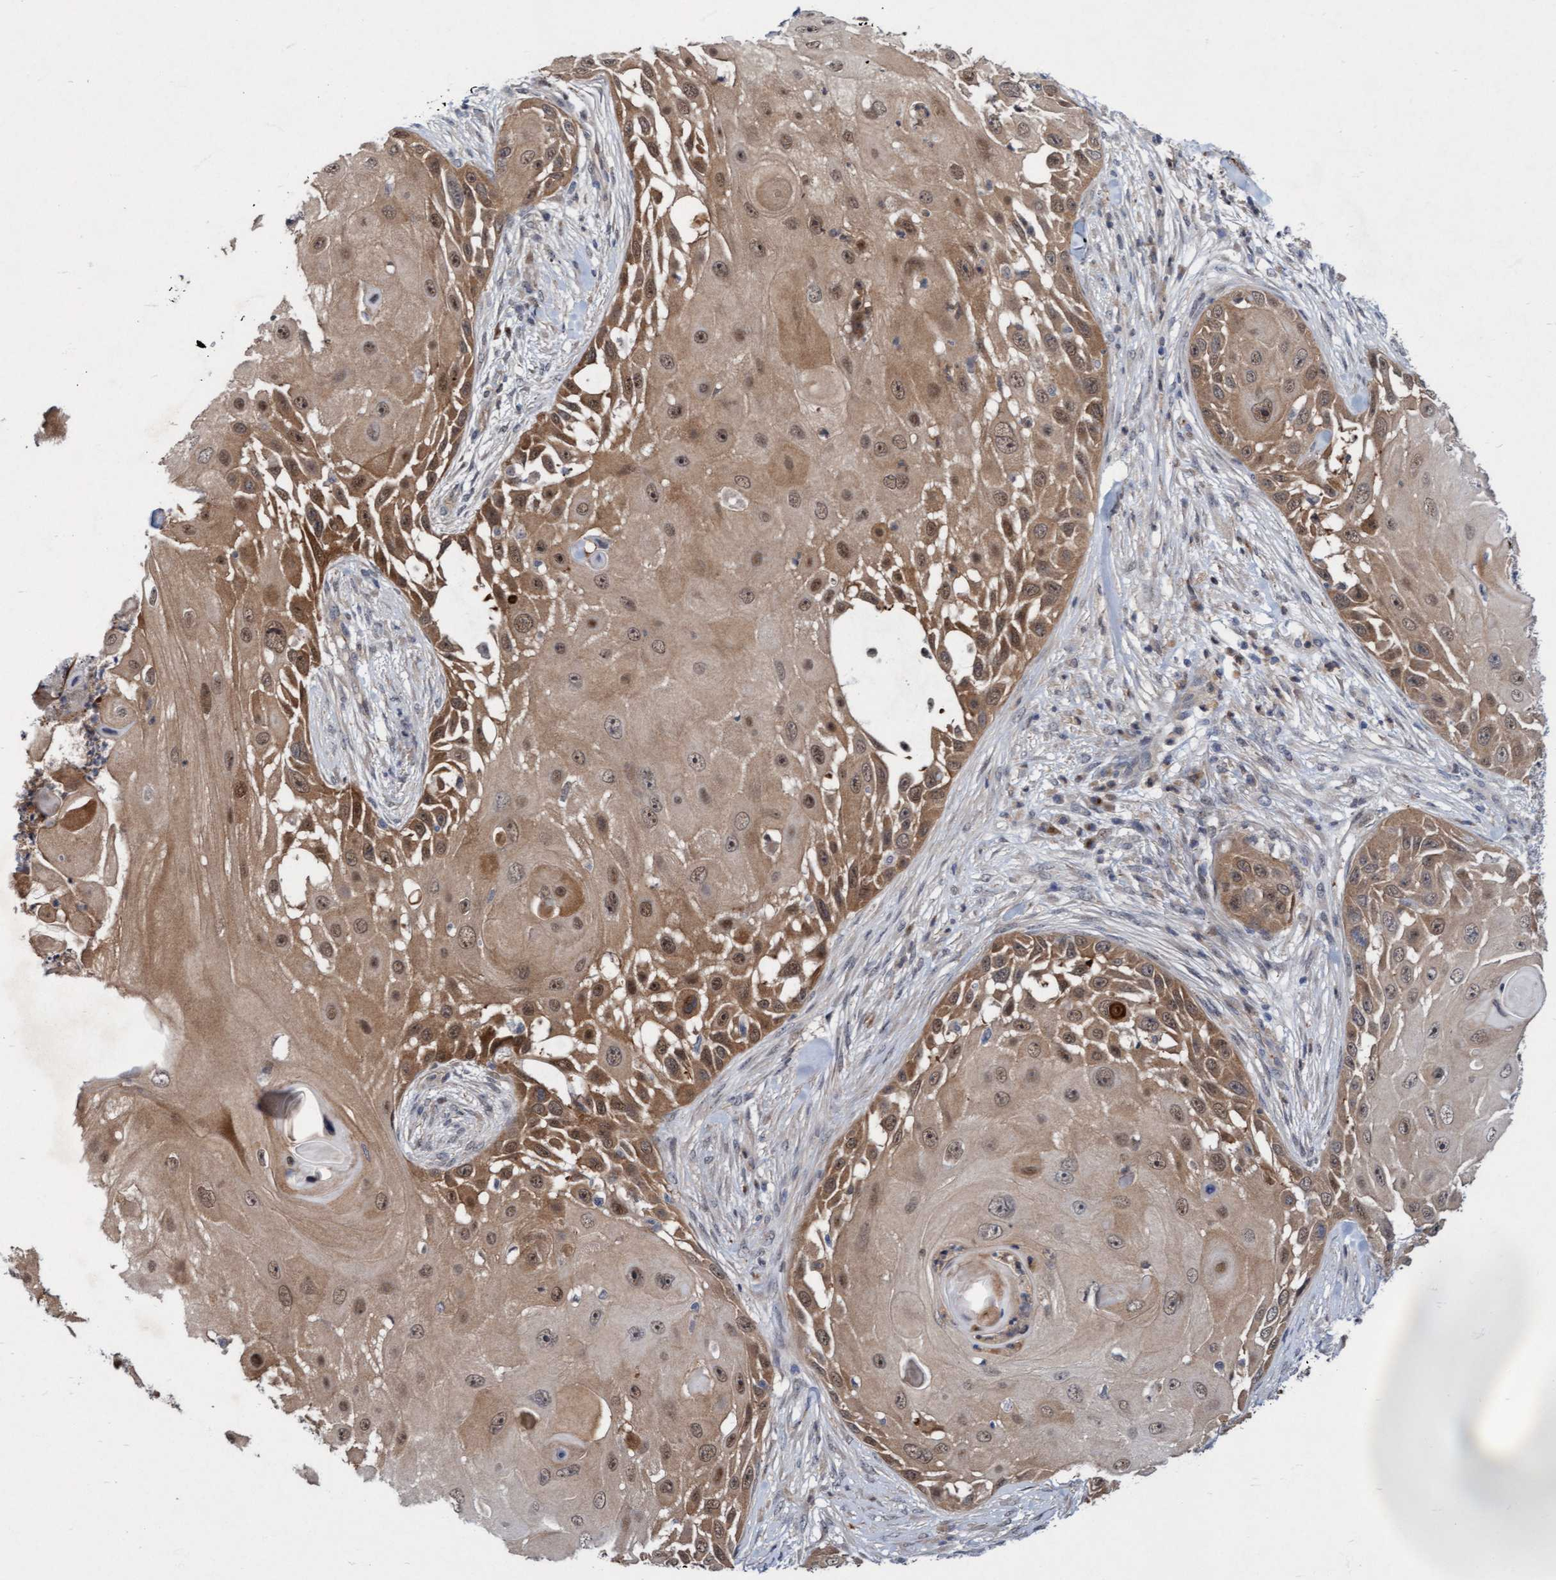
{"staining": {"intensity": "moderate", "quantity": ">75%", "location": "cytoplasmic/membranous,nuclear"}, "tissue": "skin cancer", "cell_type": "Tumor cells", "image_type": "cancer", "snomed": [{"axis": "morphology", "description": "Squamous cell carcinoma, NOS"}, {"axis": "topography", "description": "Skin"}], "caption": "Protein staining of skin squamous cell carcinoma tissue reveals moderate cytoplasmic/membranous and nuclear positivity in approximately >75% of tumor cells. (Stains: DAB in brown, nuclei in blue, Microscopy: brightfield microscopy at high magnification).", "gene": "RAP1GAP2", "patient": {"sex": "female", "age": 44}}